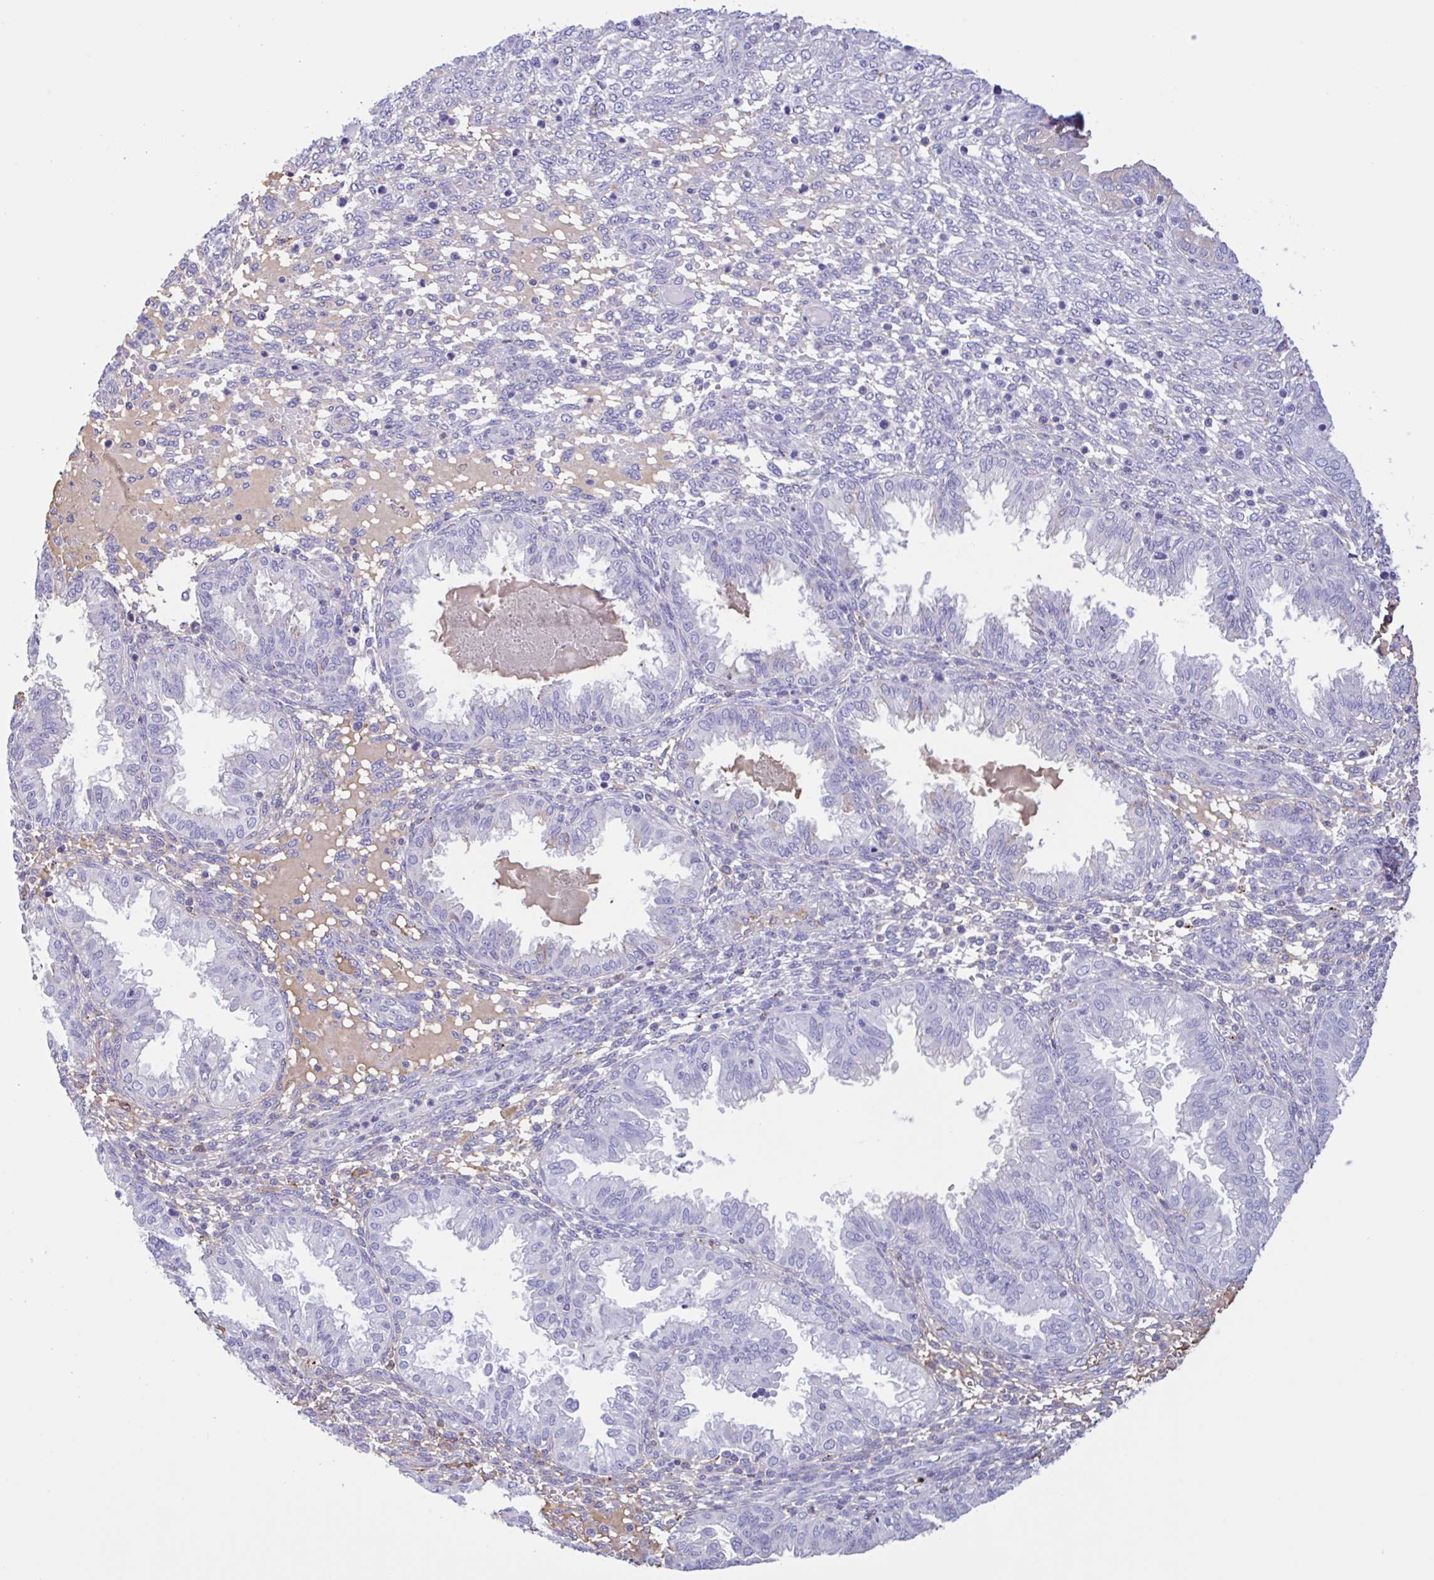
{"staining": {"intensity": "negative", "quantity": "none", "location": "none"}, "tissue": "endometrium", "cell_type": "Cells in endometrial stroma", "image_type": "normal", "snomed": [{"axis": "morphology", "description": "Normal tissue, NOS"}, {"axis": "topography", "description": "Endometrium"}], "caption": "This is a image of immunohistochemistry (IHC) staining of benign endometrium, which shows no expression in cells in endometrial stroma.", "gene": "LARGE2", "patient": {"sex": "female", "age": 33}}